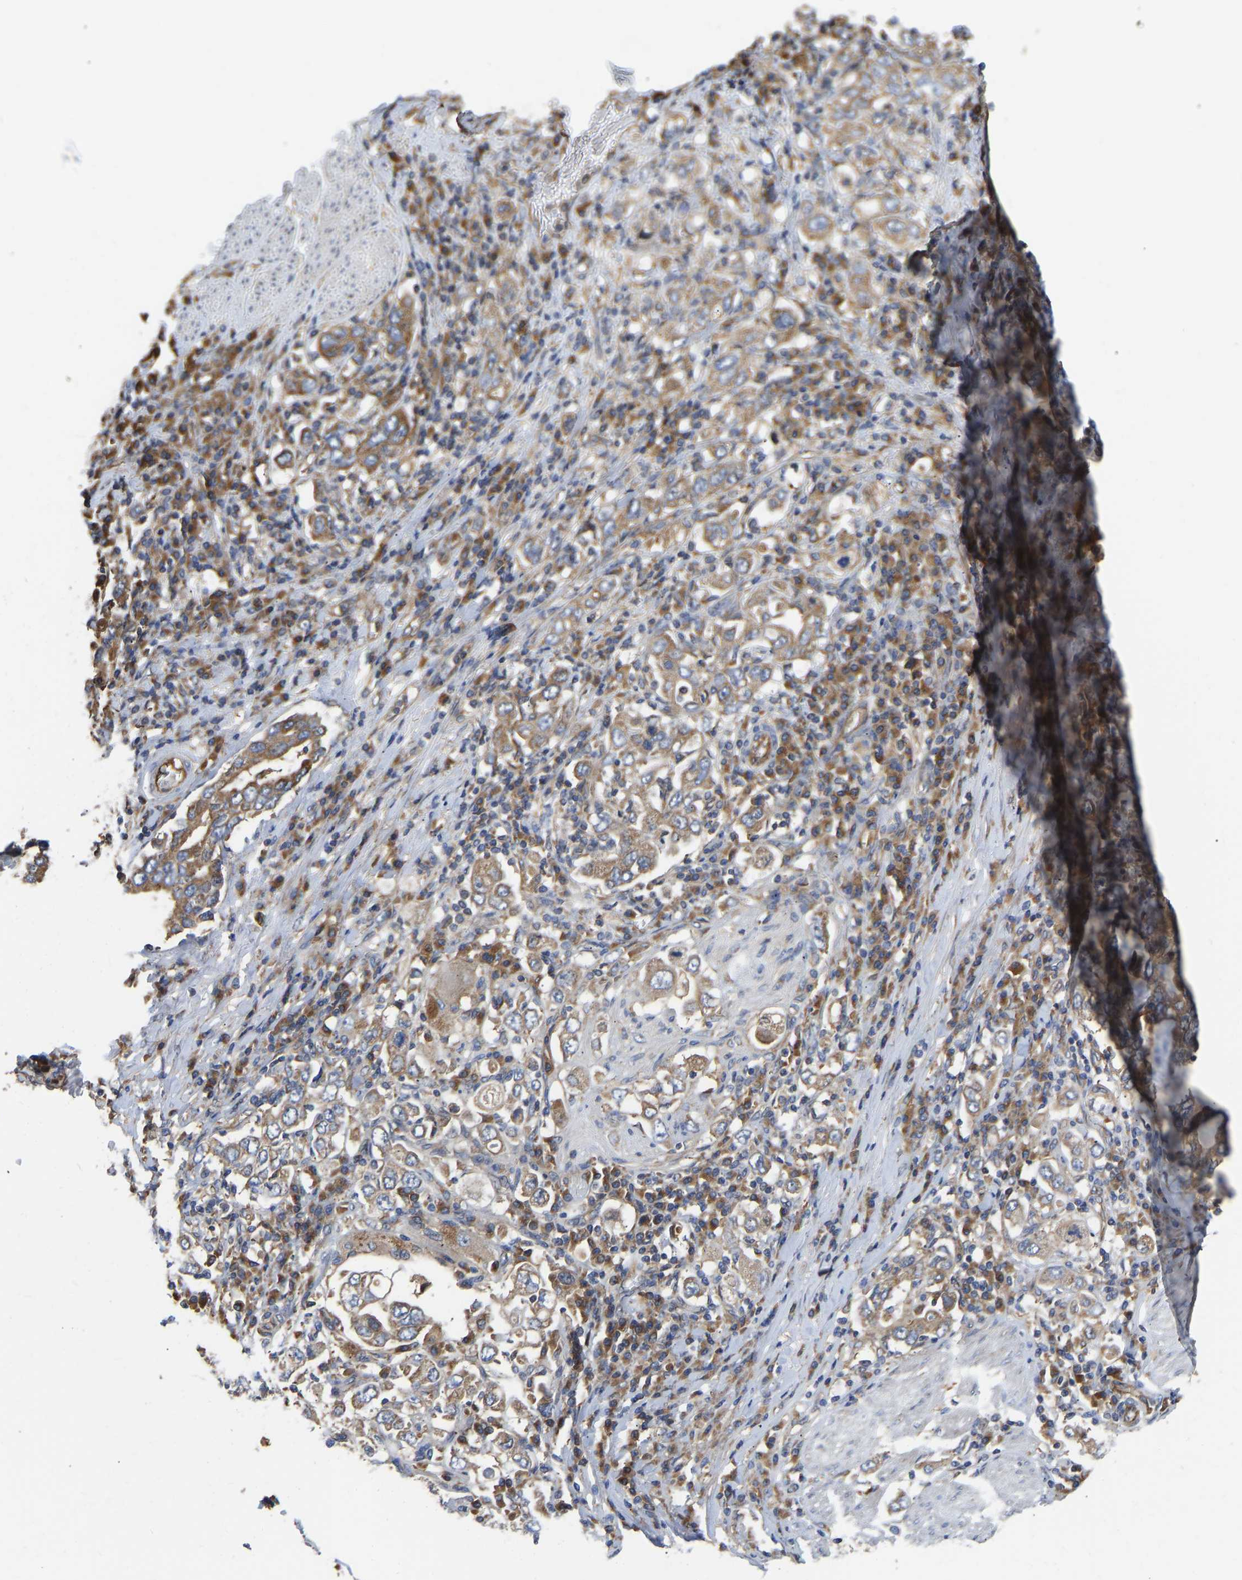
{"staining": {"intensity": "moderate", "quantity": ">75%", "location": "cytoplasmic/membranous"}, "tissue": "stomach cancer", "cell_type": "Tumor cells", "image_type": "cancer", "snomed": [{"axis": "morphology", "description": "Adenocarcinoma, NOS"}, {"axis": "topography", "description": "Stomach, upper"}], "caption": "Tumor cells exhibit medium levels of moderate cytoplasmic/membranous staining in about >75% of cells in human adenocarcinoma (stomach). (brown staining indicates protein expression, while blue staining denotes nuclei).", "gene": "FLNB", "patient": {"sex": "male", "age": 62}}